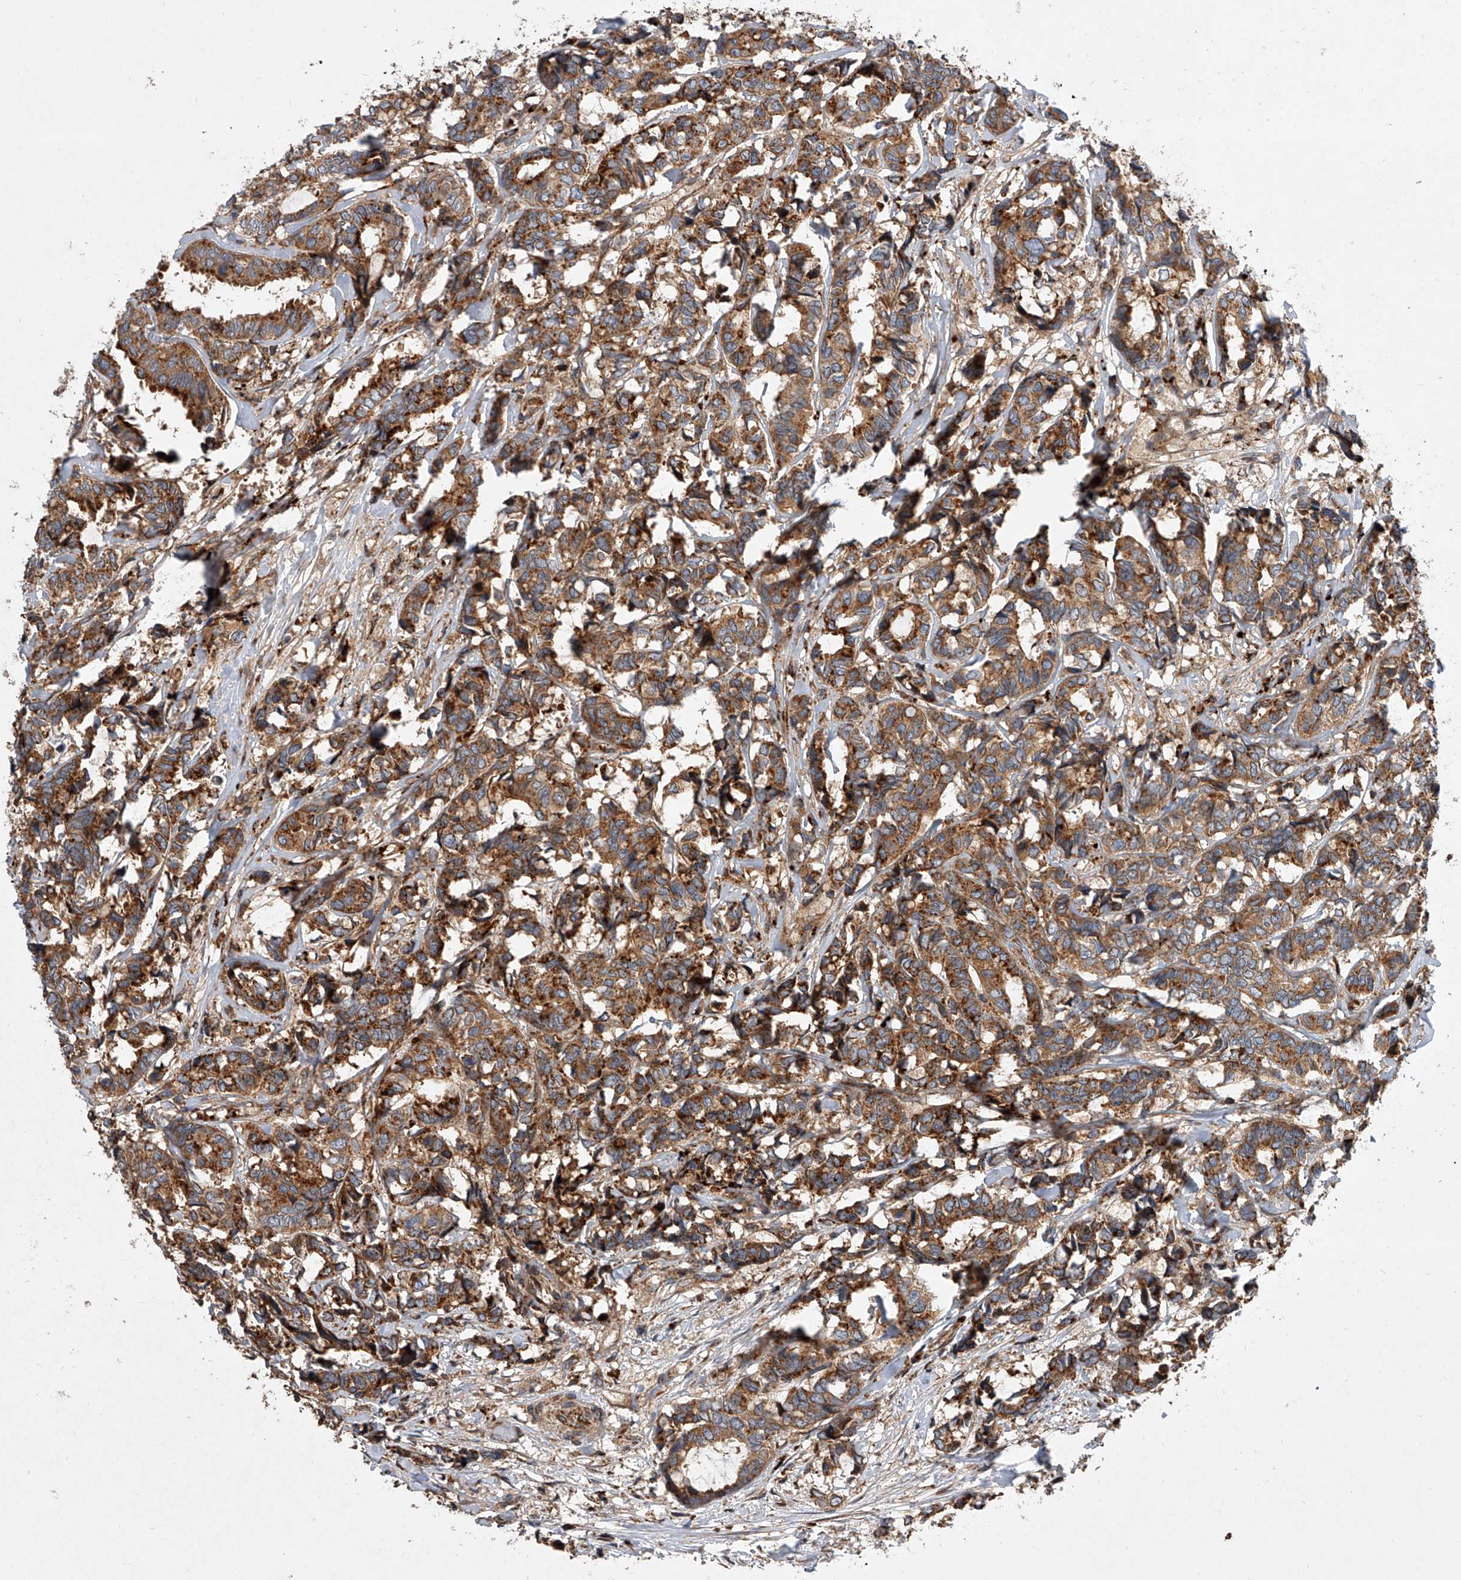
{"staining": {"intensity": "moderate", "quantity": ">75%", "location": "cytoplasmic/membranous"}, "tissue": "breast cancer", "cell_type": "Tumor cells", "image_type": "cancer", "snomed": [{"axis": "morphology", "description": "Duct carcinoma"}, {"axis": "topography", "description": "Breast"}], "caption": "Immunohistochemical staining of breast cancer (invasive ductal carcinoma) demonstrates moderate cytoplasmic/membranous protein positivity in approximately >75% of tumor cells.", "gene": "USP47", "patient": {"sex": "female", "age": 87}}